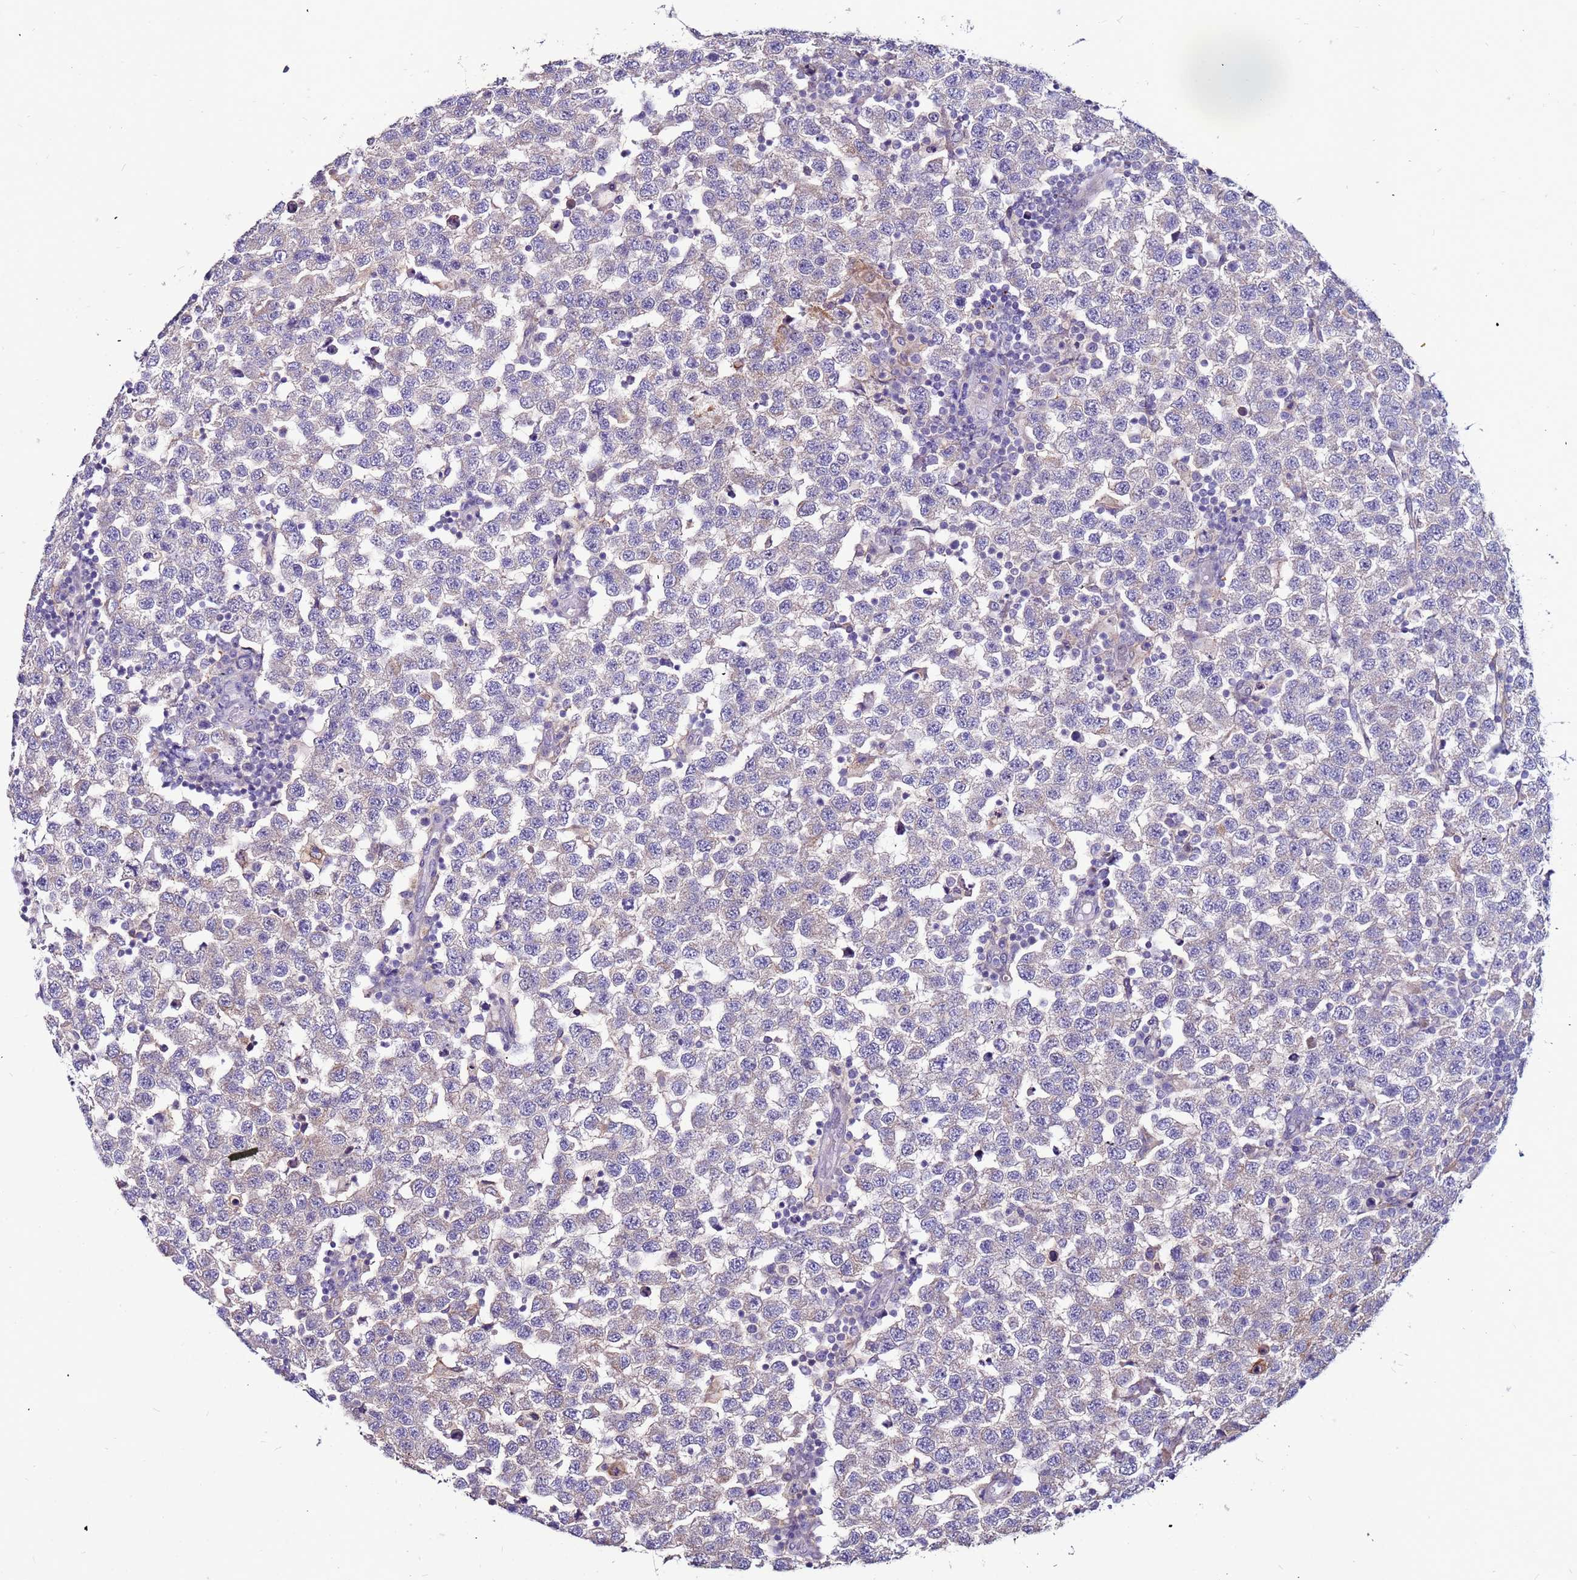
{"staining": {"intensity": "weak", "quantity": "<25%", "location": "cytoplasmic/membranous"}, "tissue": "testis cancer", "cell_type": "Tumor cells", "image_type": "cancer", "snomed": [{"axis": "morphology", "description": "Seminoma, NOS"}, {"axis": "topography", "description": "Testis"}], "caption": "Seminoma (testis) stained for a protein using IHC shows no positivity tumor cells.", "gene": "SLC44A3", "patient": {"sex": "male", "age": 34}}